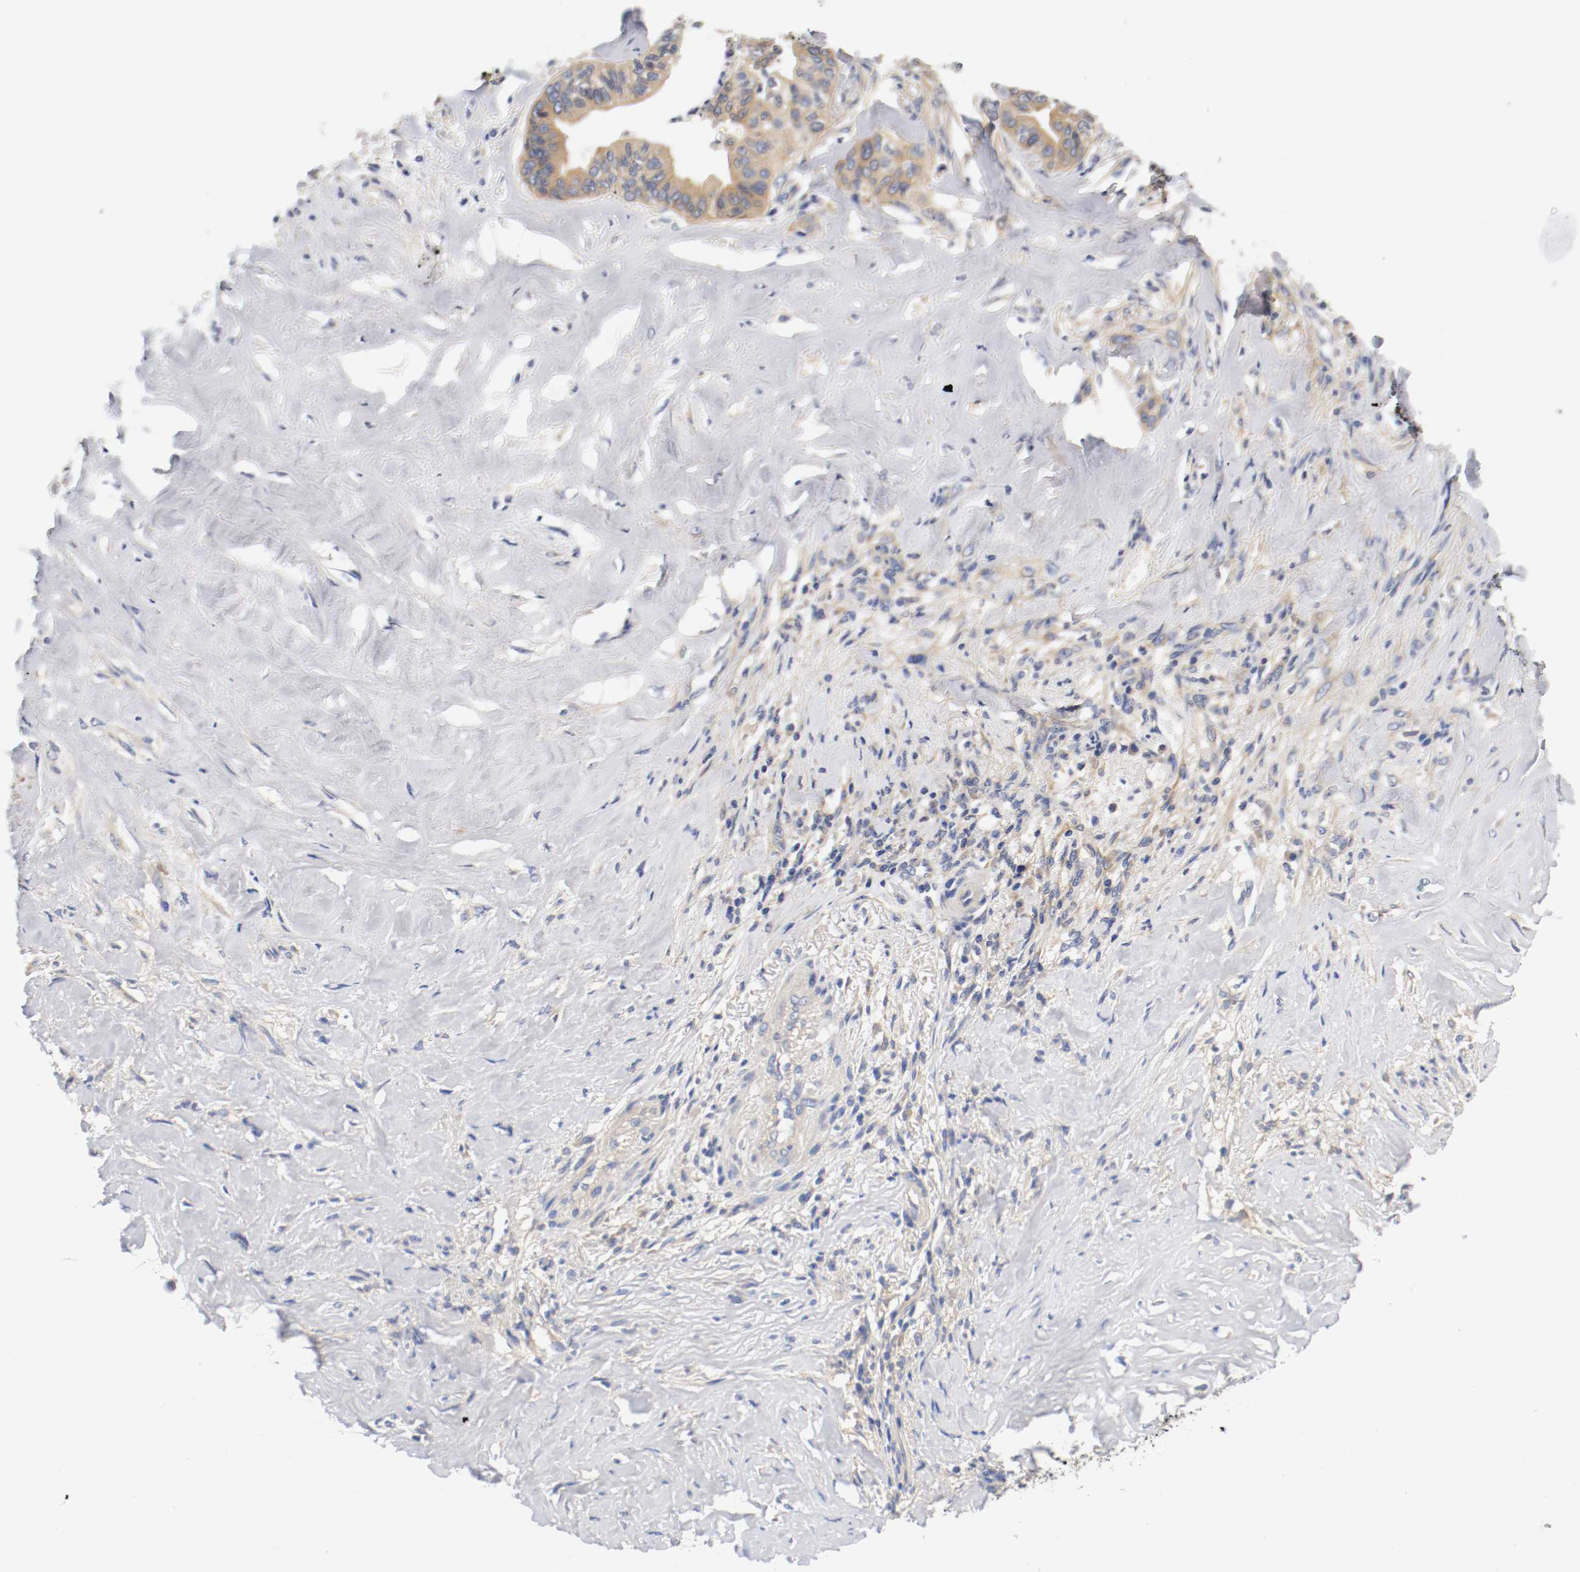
{"staining": {"intensity": "moderate", "quantity": ">75%", "location": "cytoplasmic/membranous"}, "tissue": "liver cancer", "cell_type": "Tumor cells", "image_type": "cancer", "snomed": [{"axis": "morphology", "description": "Cholangiocarcinoma"}, {"axis": "topography", "description": "Liver"}], "caption": "Brown immunohistochemical staining in human liver cancer (cholangiocarcinoma) exhibits moderate cytoplasmic/membranous expression in about >75% of tumor cells. (DAB (3,3'-diaminobenzidine) IHC with brightfield microscopy, high magnification).", "gene": "HGS", "patient": {"sex": "female", "age": 67}}